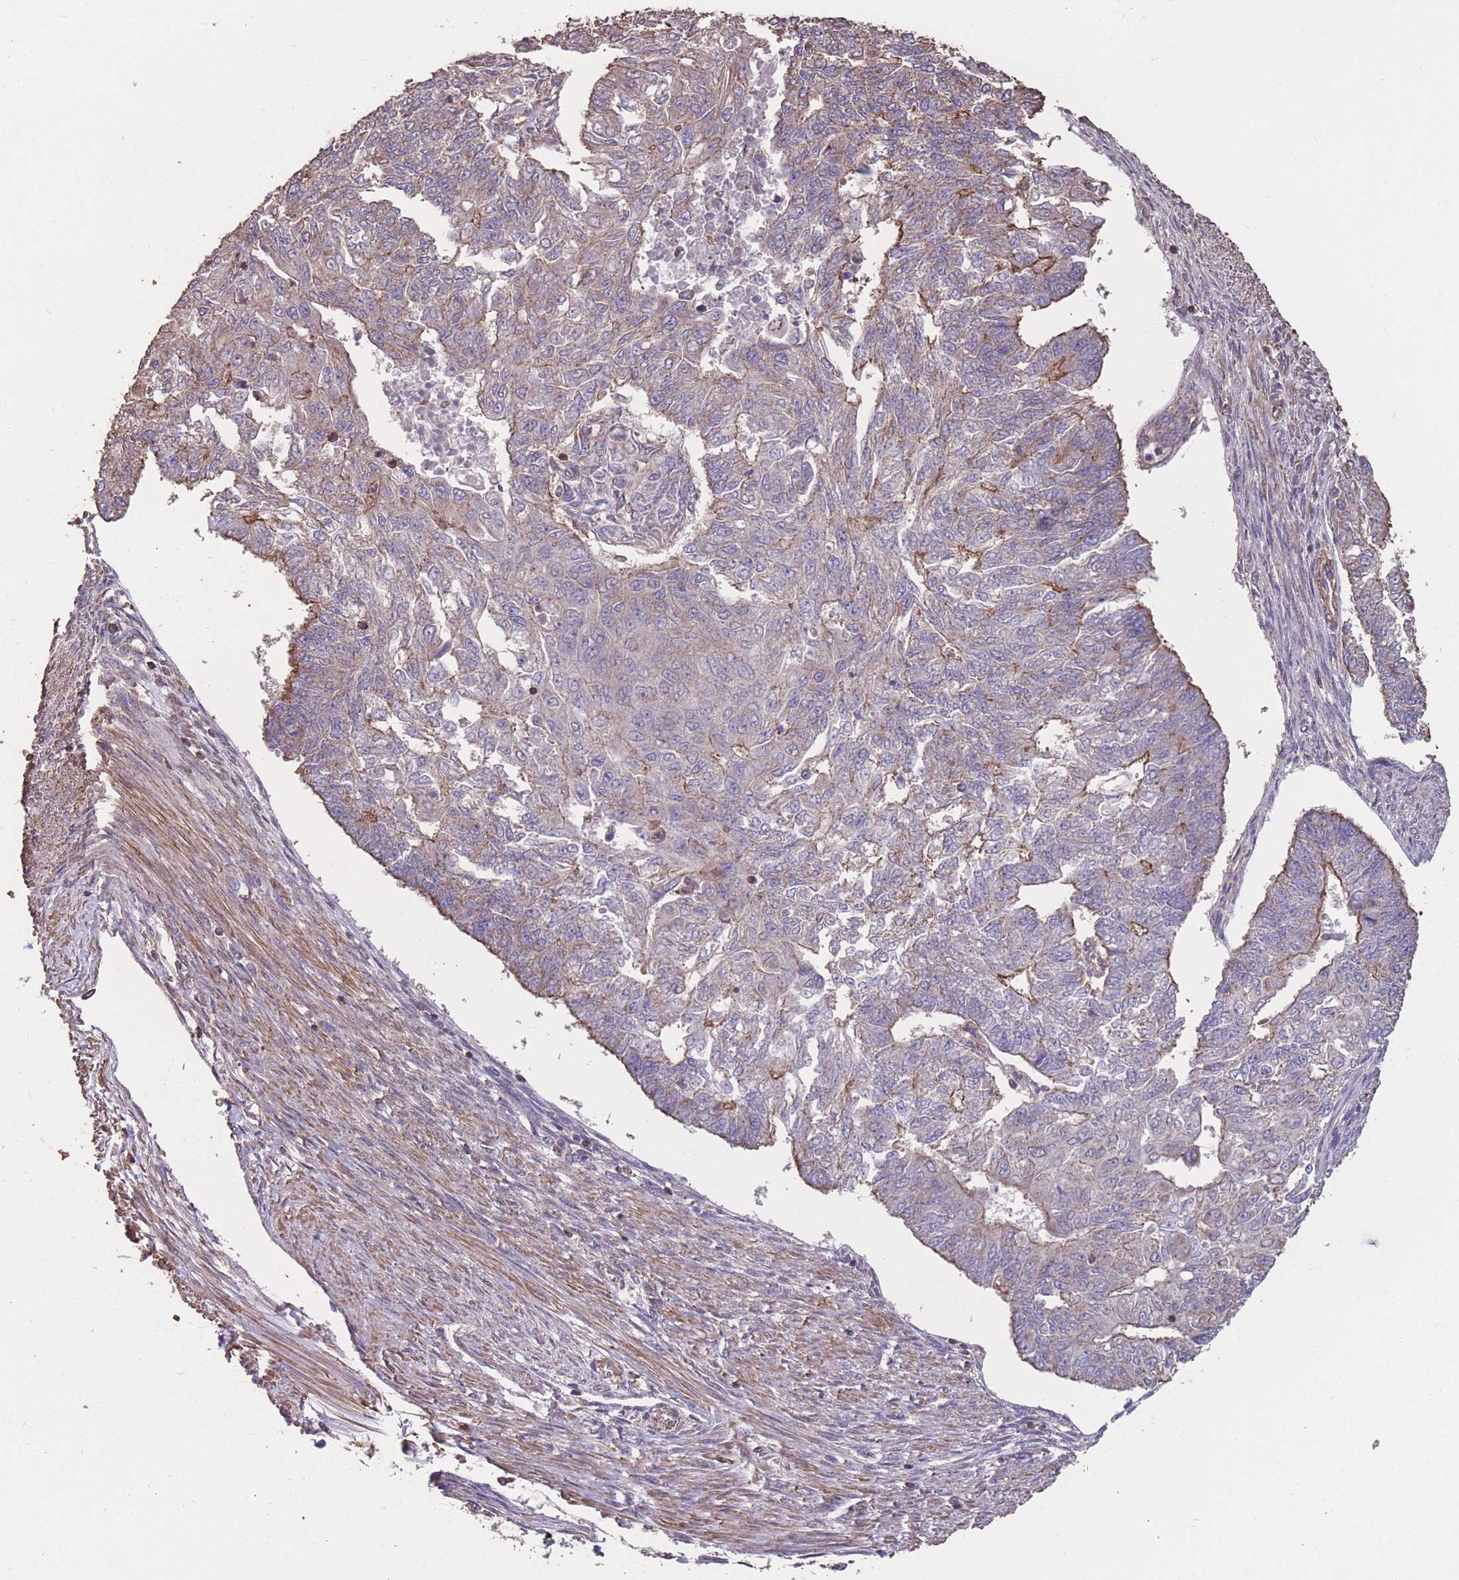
{"staining": {"intensity": "moderate", "quantity": "<25%", "location": "cytoplasmic/membranous"}, "tissue": "endometrial cancer", "cell_type": "Tumor cells", "image_type": "cancer", "snomed": [{"axis": "morphology", "description": "Adenocarcinoma, NOS"}, {"axis": "topography", "description": "Endometrium"}], "caption": "The photomicrograph shows immunohistochemical staining of endometrial adenocarcinoma. There is moderate cytoplasmic/membranous staining is seen in approximately <25% of tumor cells.", "gene": "NUDT21", "patient": {"sex": "female", "age": 32}}